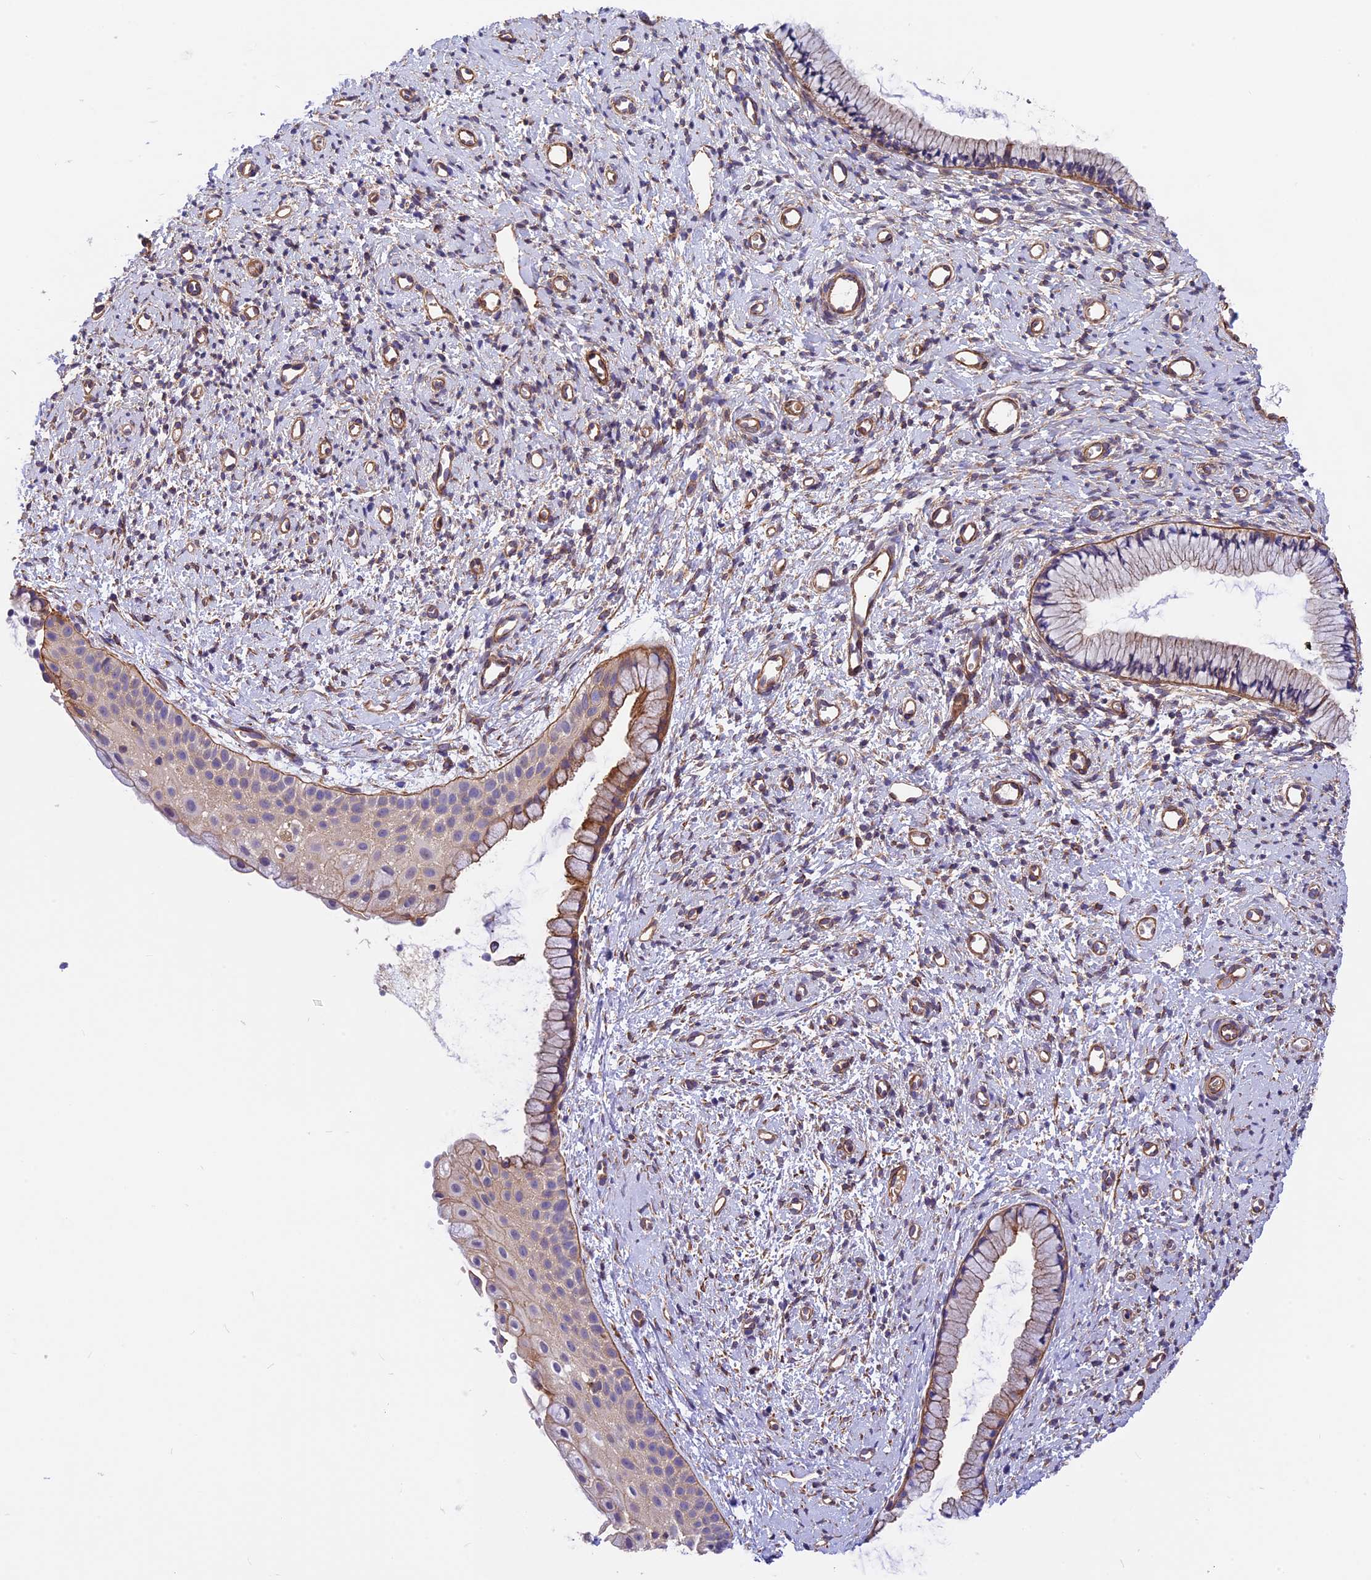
{"staining": {"intensity": "negative", "quantity": "none", "location": "none"}, "tissue": "cervix", "cell_type": "Glandular cells", "image_type": "normal", "snomed": [{"axis": "morphology", "description": "Normal tissue, NOS"}, {"axis": "topography", "description": "Cervix"}], "caption": "Glandular cells show no significant positivity in normal cervix. (DAB (3,3'-diaminobenzidine) IHC, high magnification).", "gene": "MED20", "patient": {"sex": "female", "age": 57}}